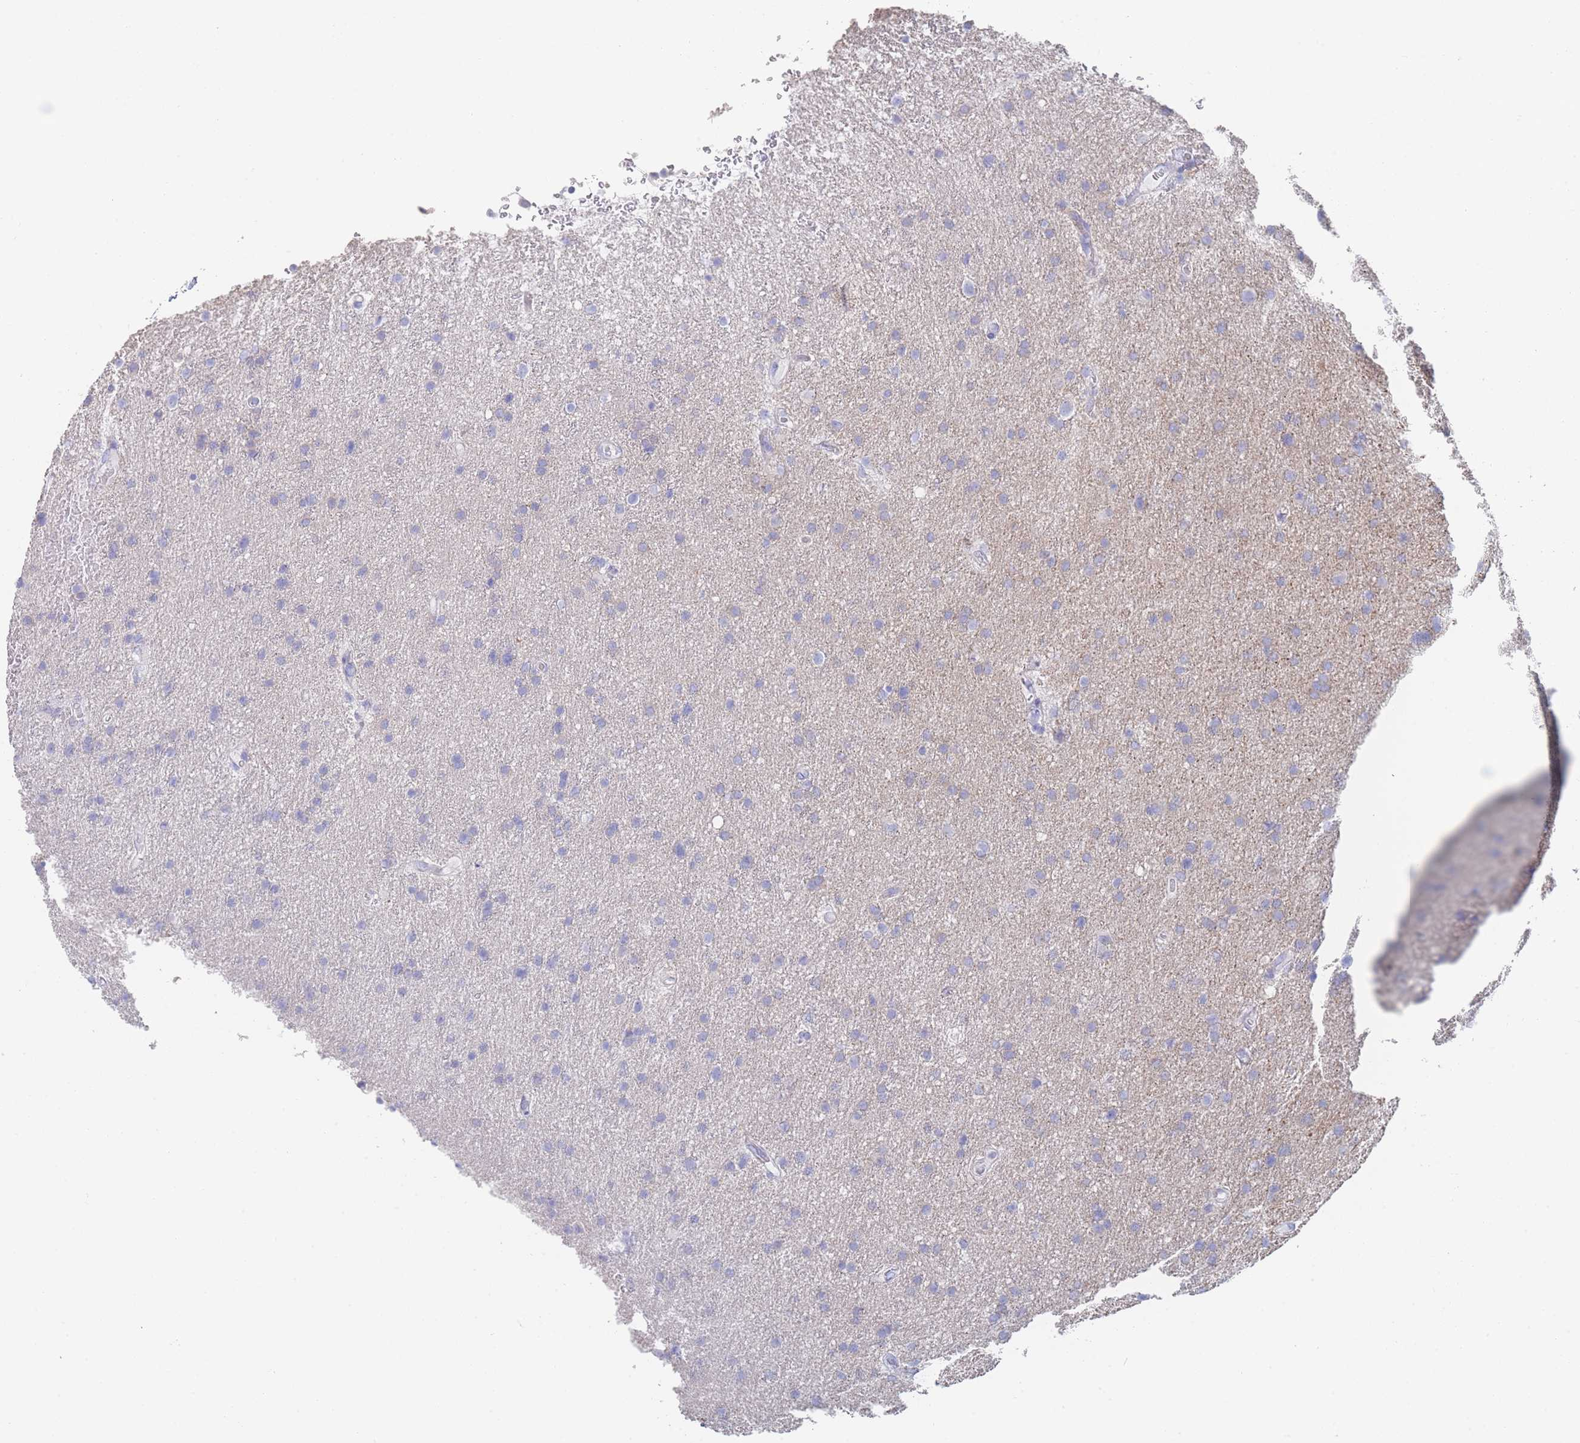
{"staining": {"intensity": "negative", "quantity": "none", "location": "none"}, "tissue": "glioma", "cell_type": "Tumor cells", "image_type": "cancer", "snomed": [{"axis": "morphology", "description": "Glioma, malignant, Low grade"}, {"axis": "topography", "description": "Brain"}], "caption": "Immunohistochemistry image of neoplastic tissue: human malignant low-grade glioma stained with DAB shows no significant protein staining in tumor cells. (Brightfield microscopy of DAB immunohistochemistry (IHC) at high magnification).", "gene": "LRRC37A", "patient": {"sex": "female", "age": 32}}